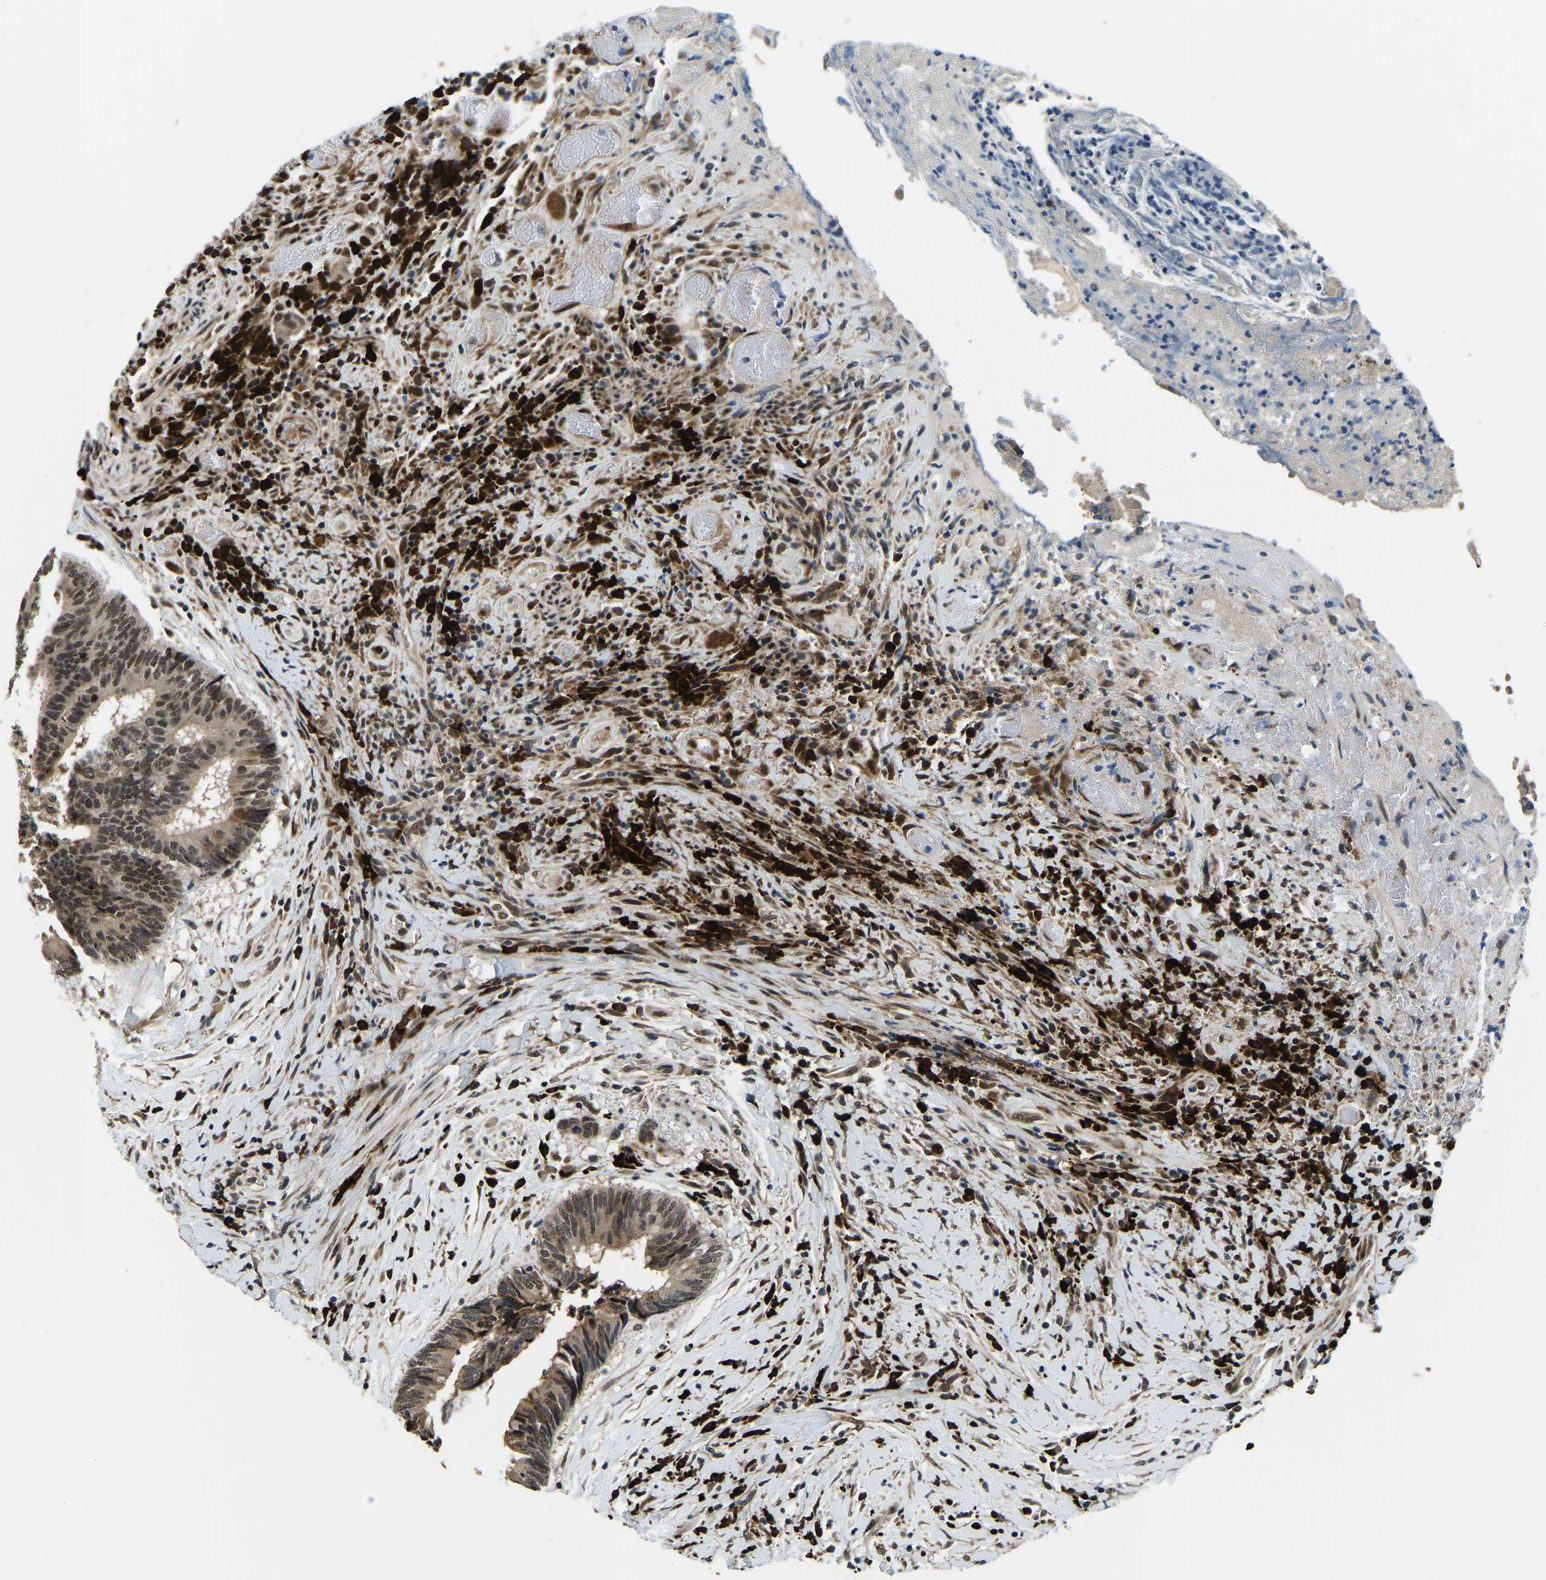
{"staining": {"intensity": "moderate", "quantity": "25%-75%", "location": "cytoplasmic/membranous,nuclear"}, "tissue": "colorectal cancer", "cell_type": "Tumor cells", "image_type": "cancer", "snomed": [{"axis": "morphology", "description": "Adenocarcinoma, NOS"}, {"axis": "topography", "description": "Rectum"}], "caption": "The photomicrograph reveals immunohistochemical staining of colorectal adenocarcinoma. There is moderate cytoplasmic/membranous and nuclear positivity is seen in approximately 25%-75% of tumor cells.", "gene": "ING2", "patient": {"sex": "male", "age": 63}}